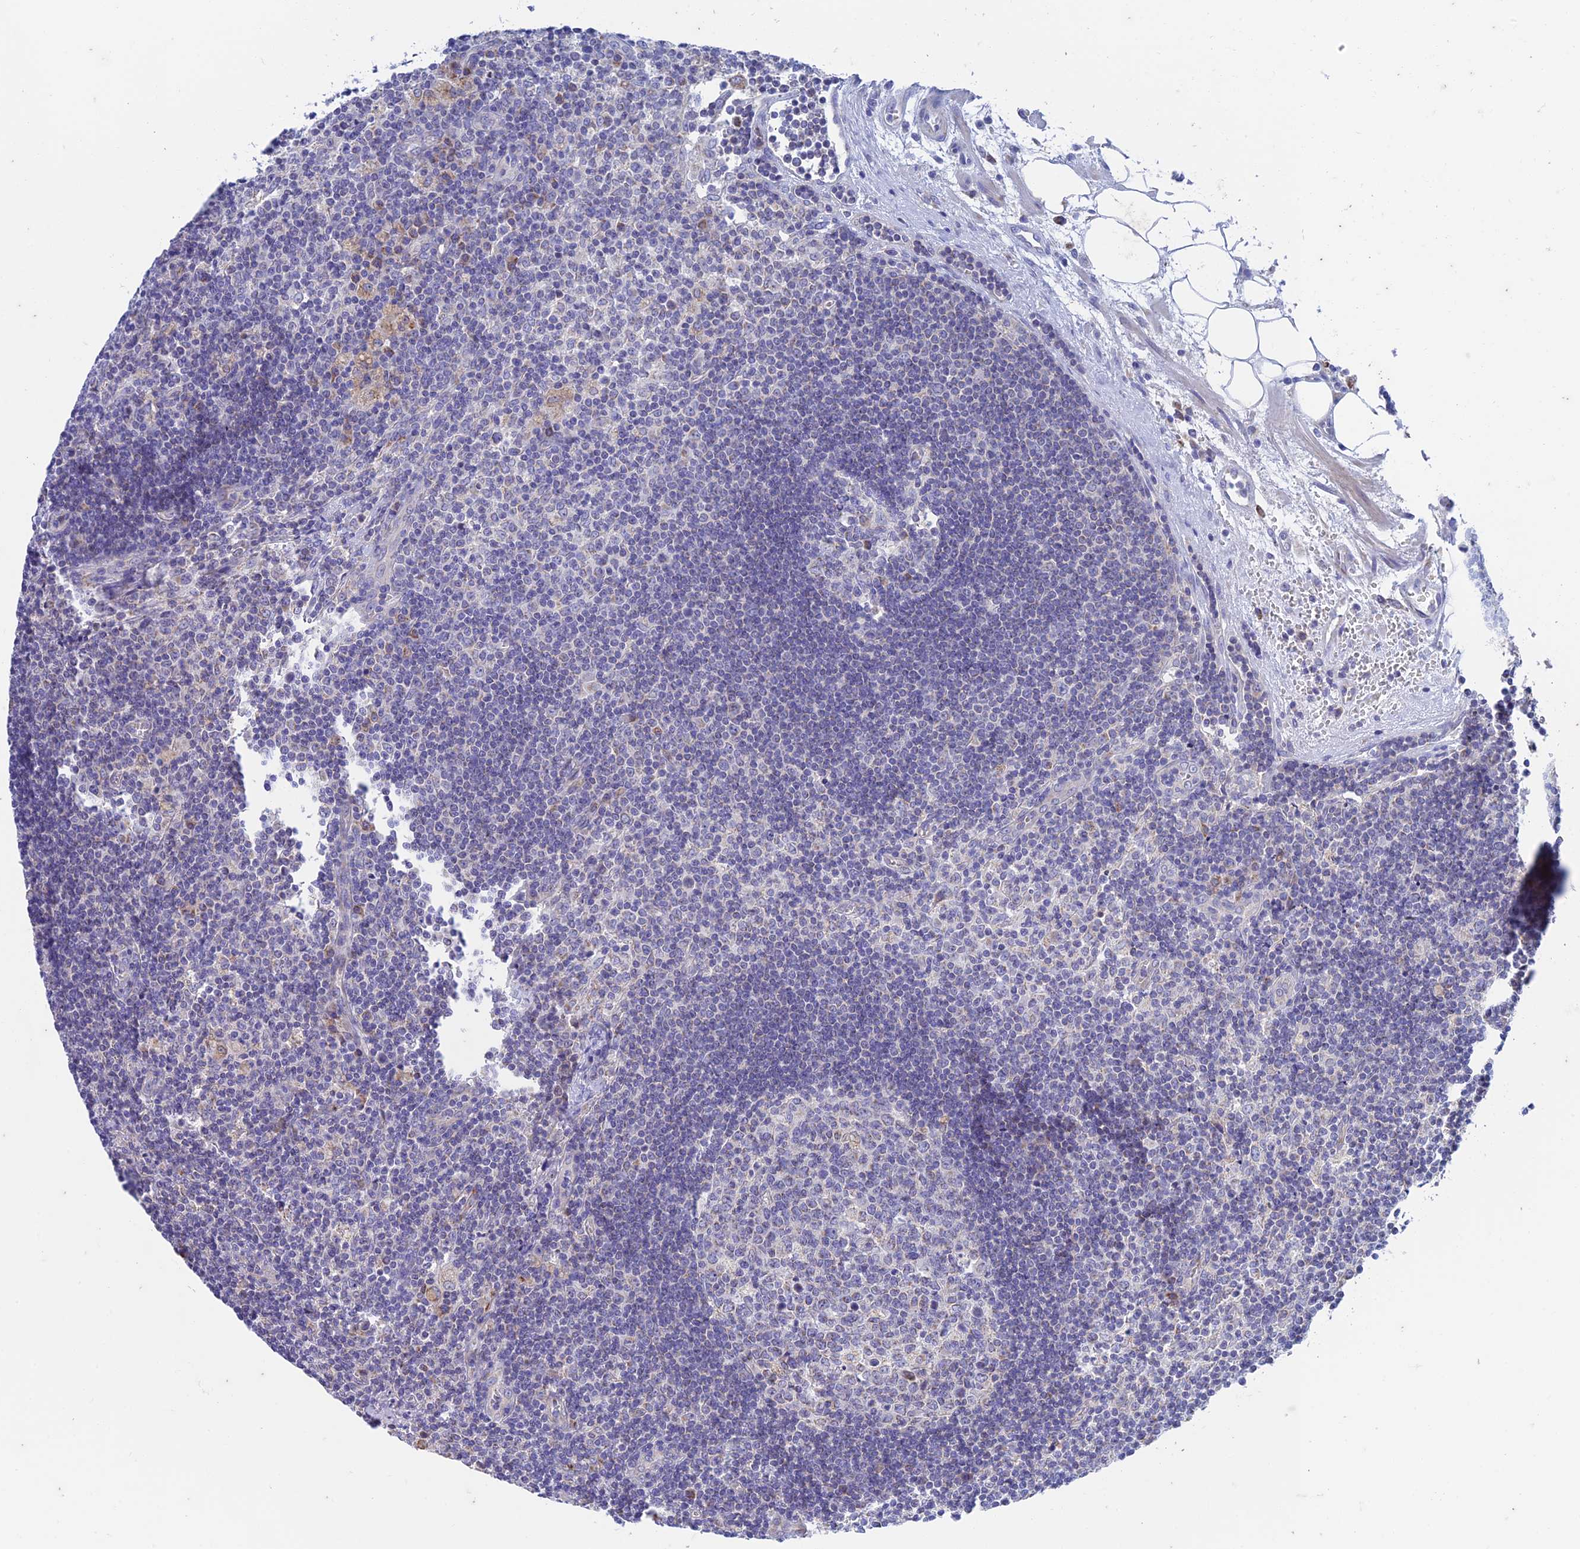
{"staining": {"intensity": "weak", "quantity": "25%-75%", "location": "cytoplasmic/membranous"}, "tissue": "lymph node", "cell_type": "Germinal center cells", "image_type": "normal", "snomed": [{"axis": "morphology", "description": "Normal tissue, NOS"}, {"axis": "topography", "description": "Lymph node"}], "caption": "Immunohistochemistry (DAB) staining of normal lymph node displays weak cytoplasmic/membranous protein expression in approximately 25%-75% of germinal center cells.", "gene": "ZNF181", "patient": {"sex": "male", "age": 58}}